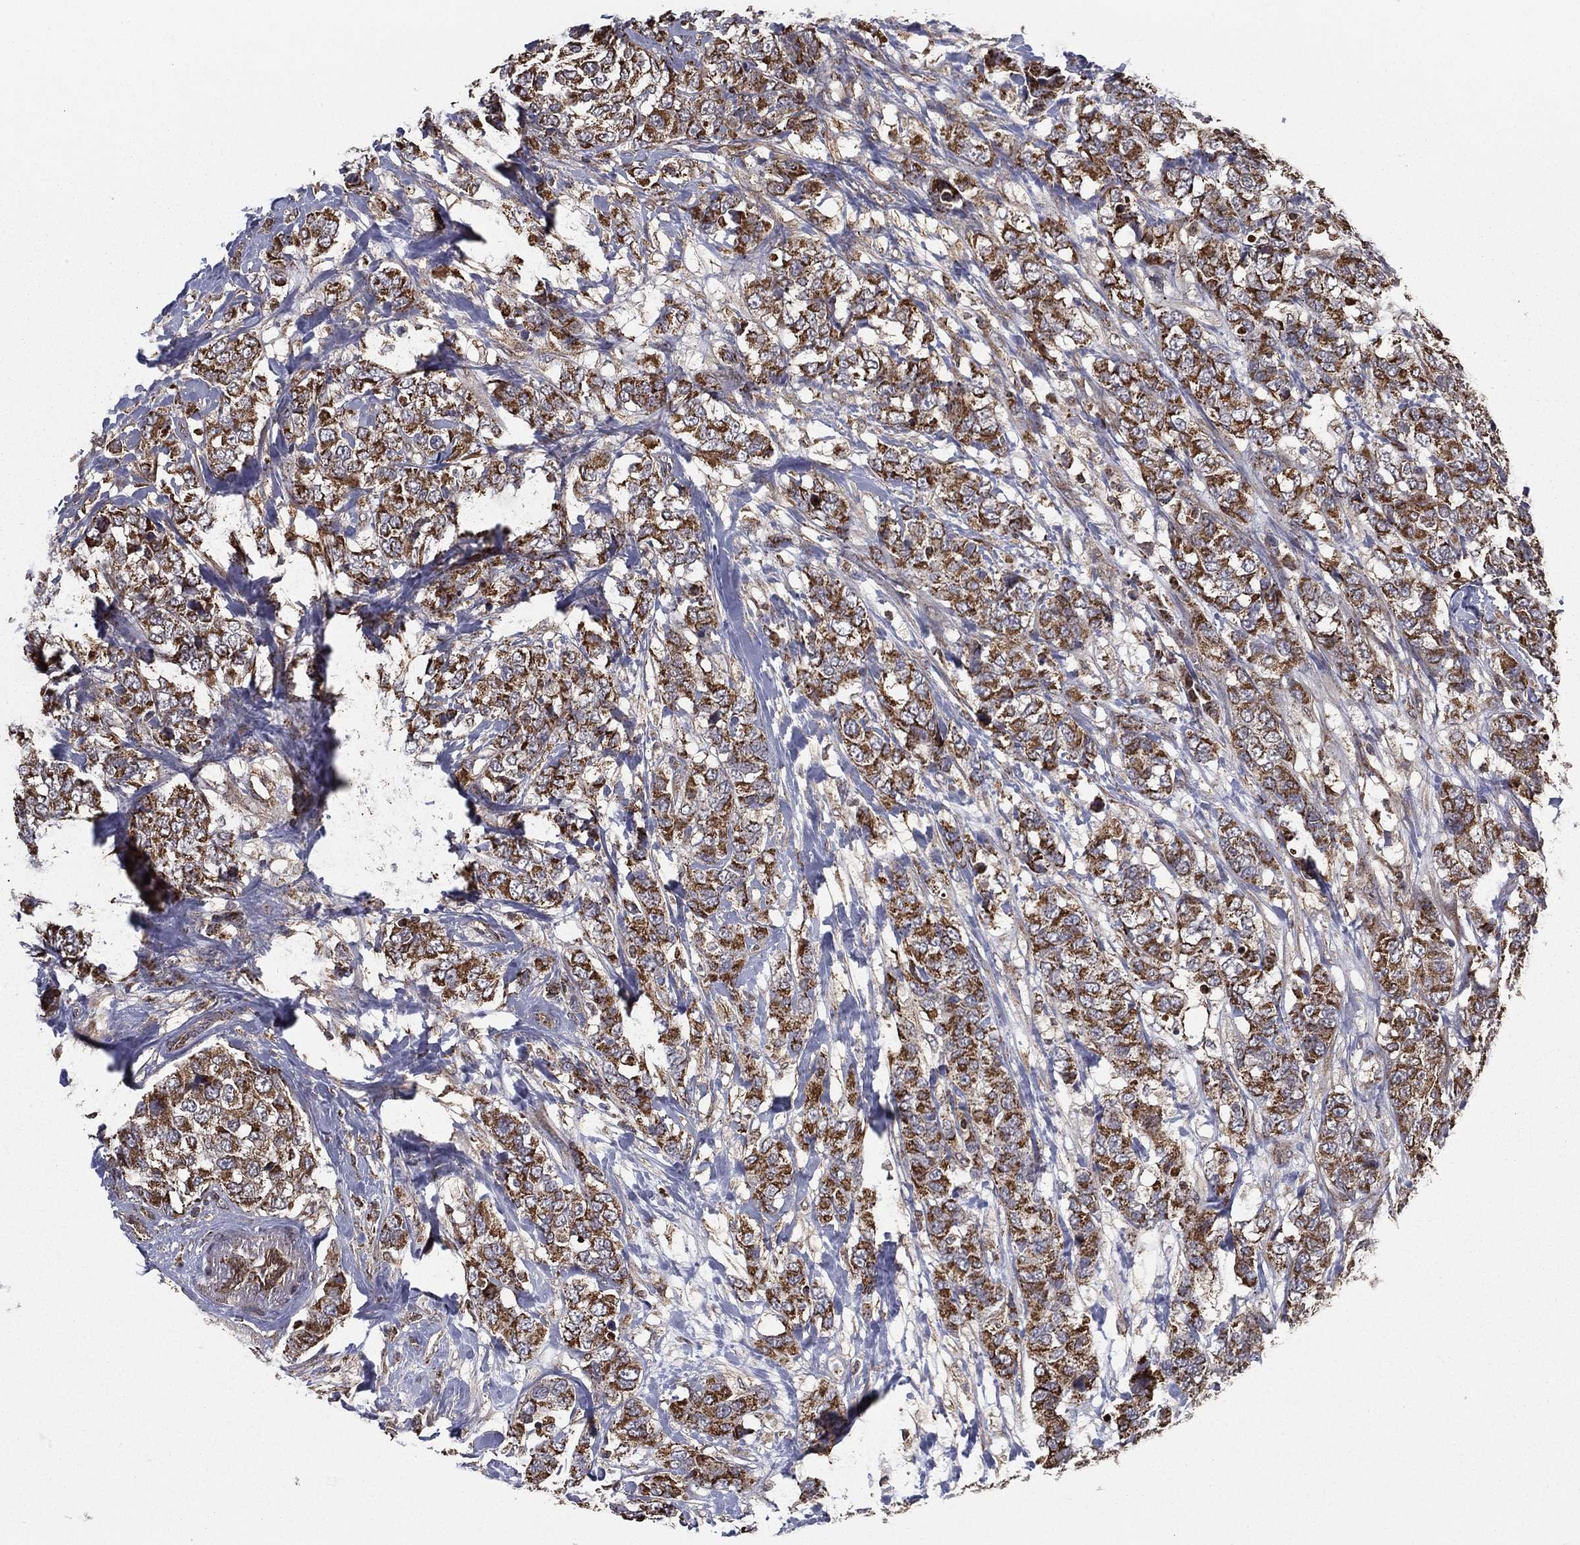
{"staining": {"intensity": "strong", "quantity": ">75%", "location": "cytoplasmic/membranous"}, "tissue": "breast cancer", "cell_type": "Tumor cells", "image_type": "cancer", "snomed": [{"axis": "morphology", "description": "Lobular carcinoma"}, {"axis": "topography", "description": "Breast"}], "caption": "Immunohistochemistry (IHC) image of human lobular carcinoma (breast) stained for a protein (brown), which shows high levels of strong cytoplasmic/membranous staining in approximately >75% of tumor cells.", "gene": "RIGI", "patient": {"sex": "female", "age": 59}}